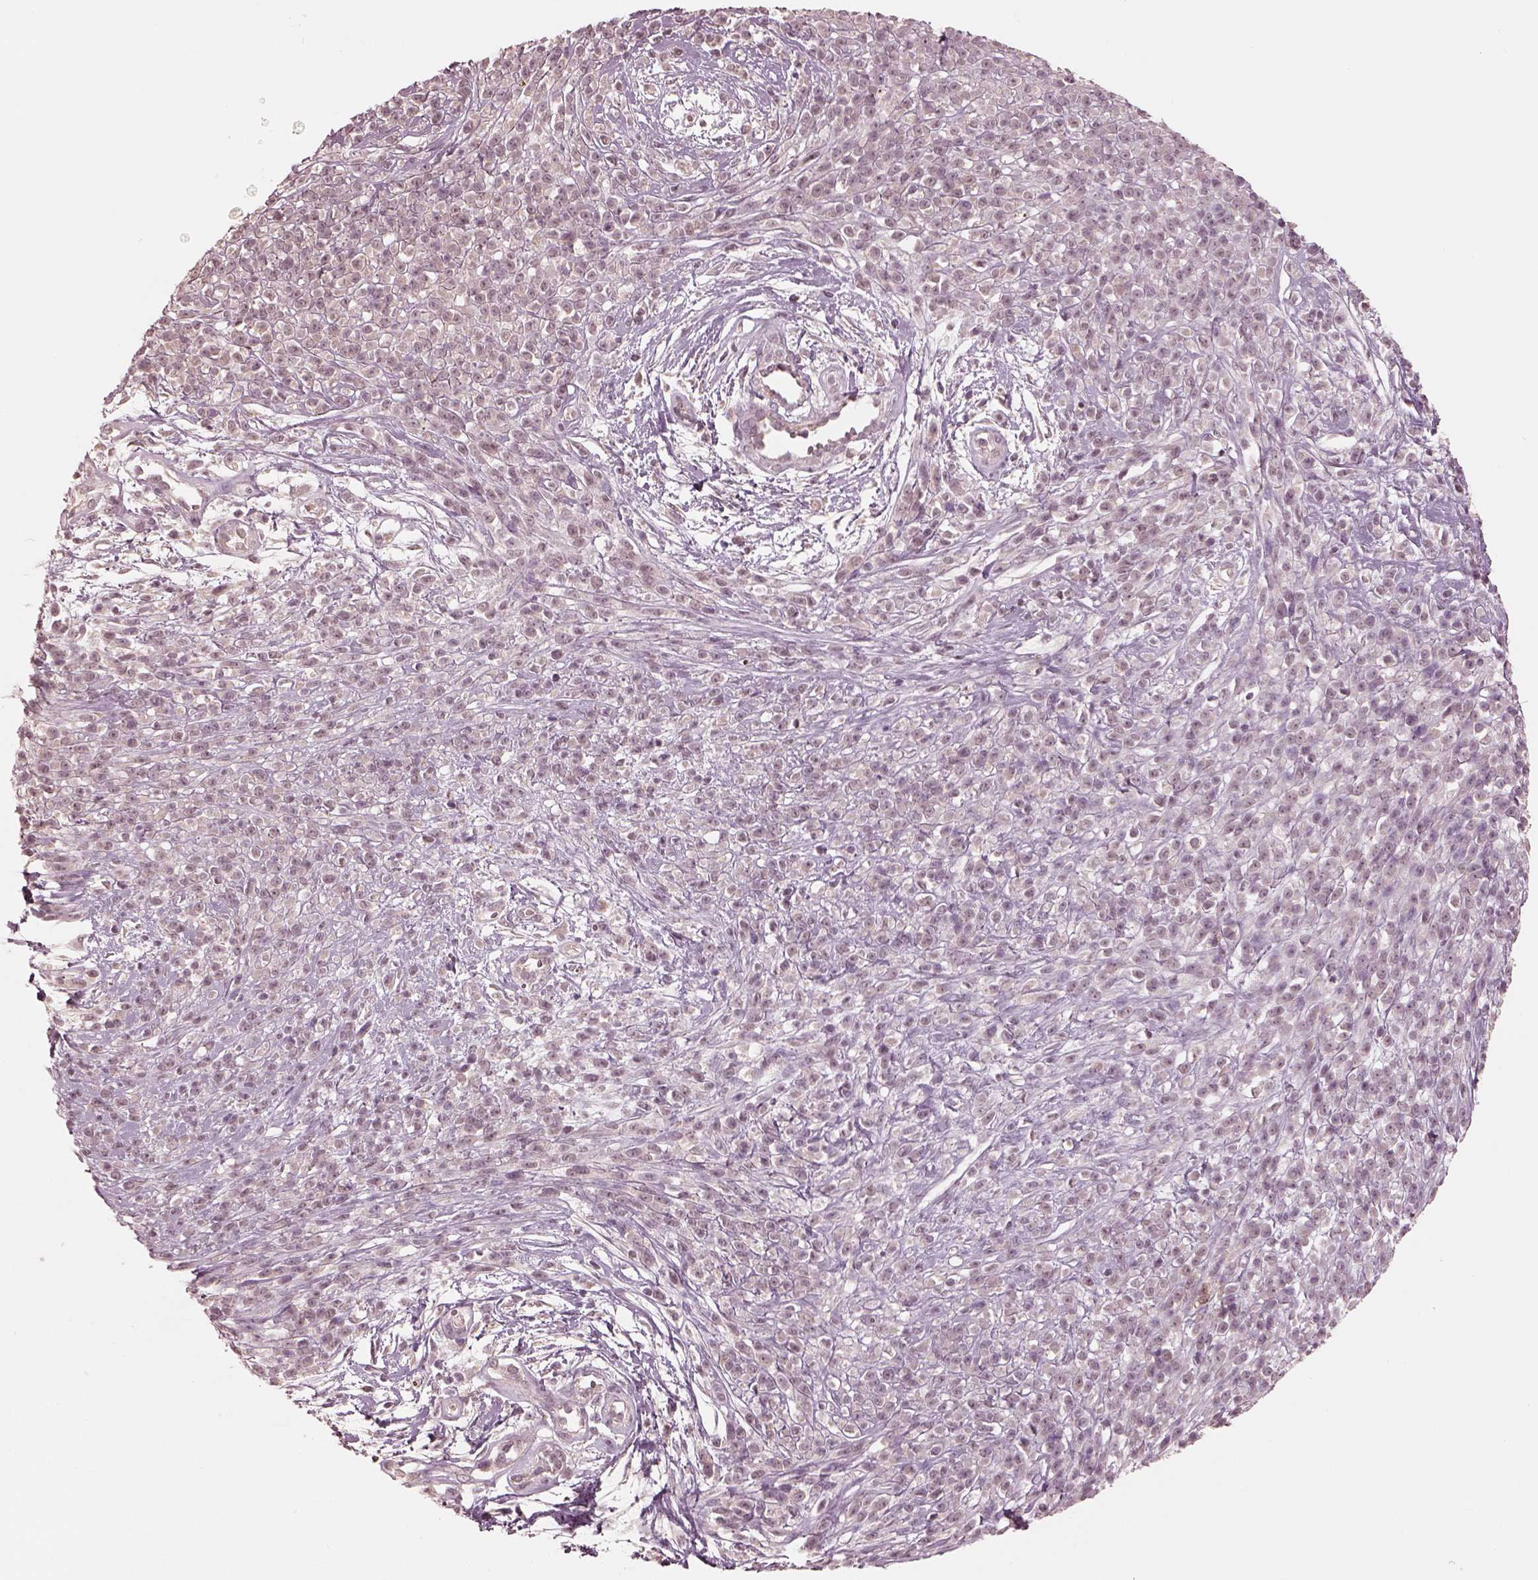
{"staining": {"intensity": "negative", "quantity": "none", "location": "none"}, "tissue": "melanoma", "cell_type": "Tumor cells", "image_type": "cancer", "snomed": [{"axis": "morphology", "description": "Malignant melanoma, NOS"}, {"axis": "topography", "description": "Skin"}, {"axis": "topography", "description": "Skin of trunk"}], "caption": "A photomicrograph of melanoma stained for a protein displays no brown staining in tumor cells.", "gene": "IQCB1", "patient": {"sex": "male", "age": 74}}